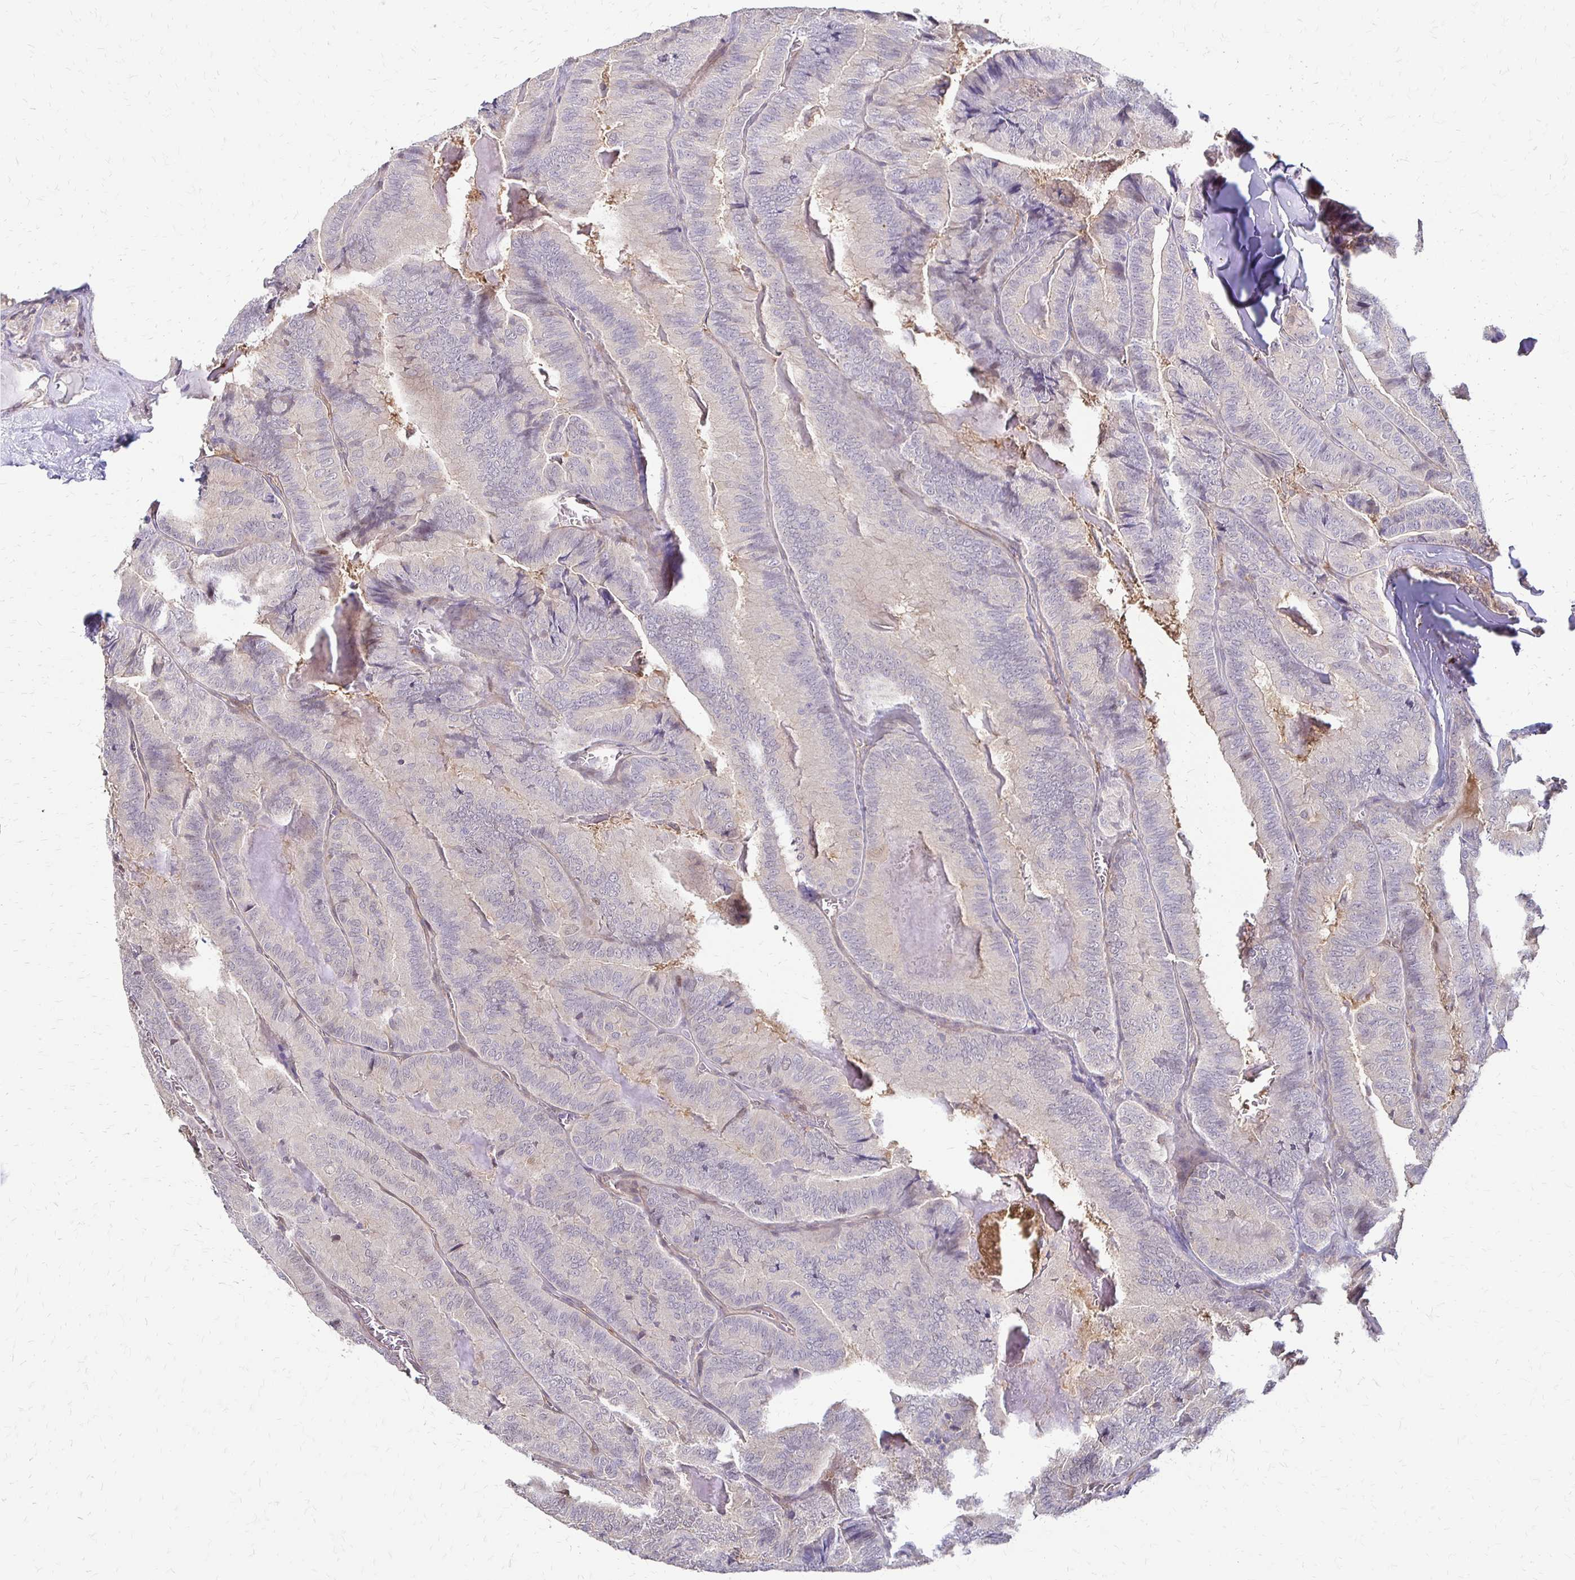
{"staining": {"intensity": "negative", "quantity": "none", "location": "none"}, "tissue": "thyroid cancer", "cell_type": "Tumor cells", "image_type": "cancer", "snomed": [{"axis": "morphology", "description": "Papillary adenocarcinoma, NOS"}, {"axis": "topography", "description": "Thyroid gland"}], "caption": "This is a photomicrograph of immunohistochemistry (IHC) staining of thyroid papillary adenocarcinoma, which shows no staining in tumor cells.", "gene": "CFL2", "patient": {"sex": "female", "age": 75}}